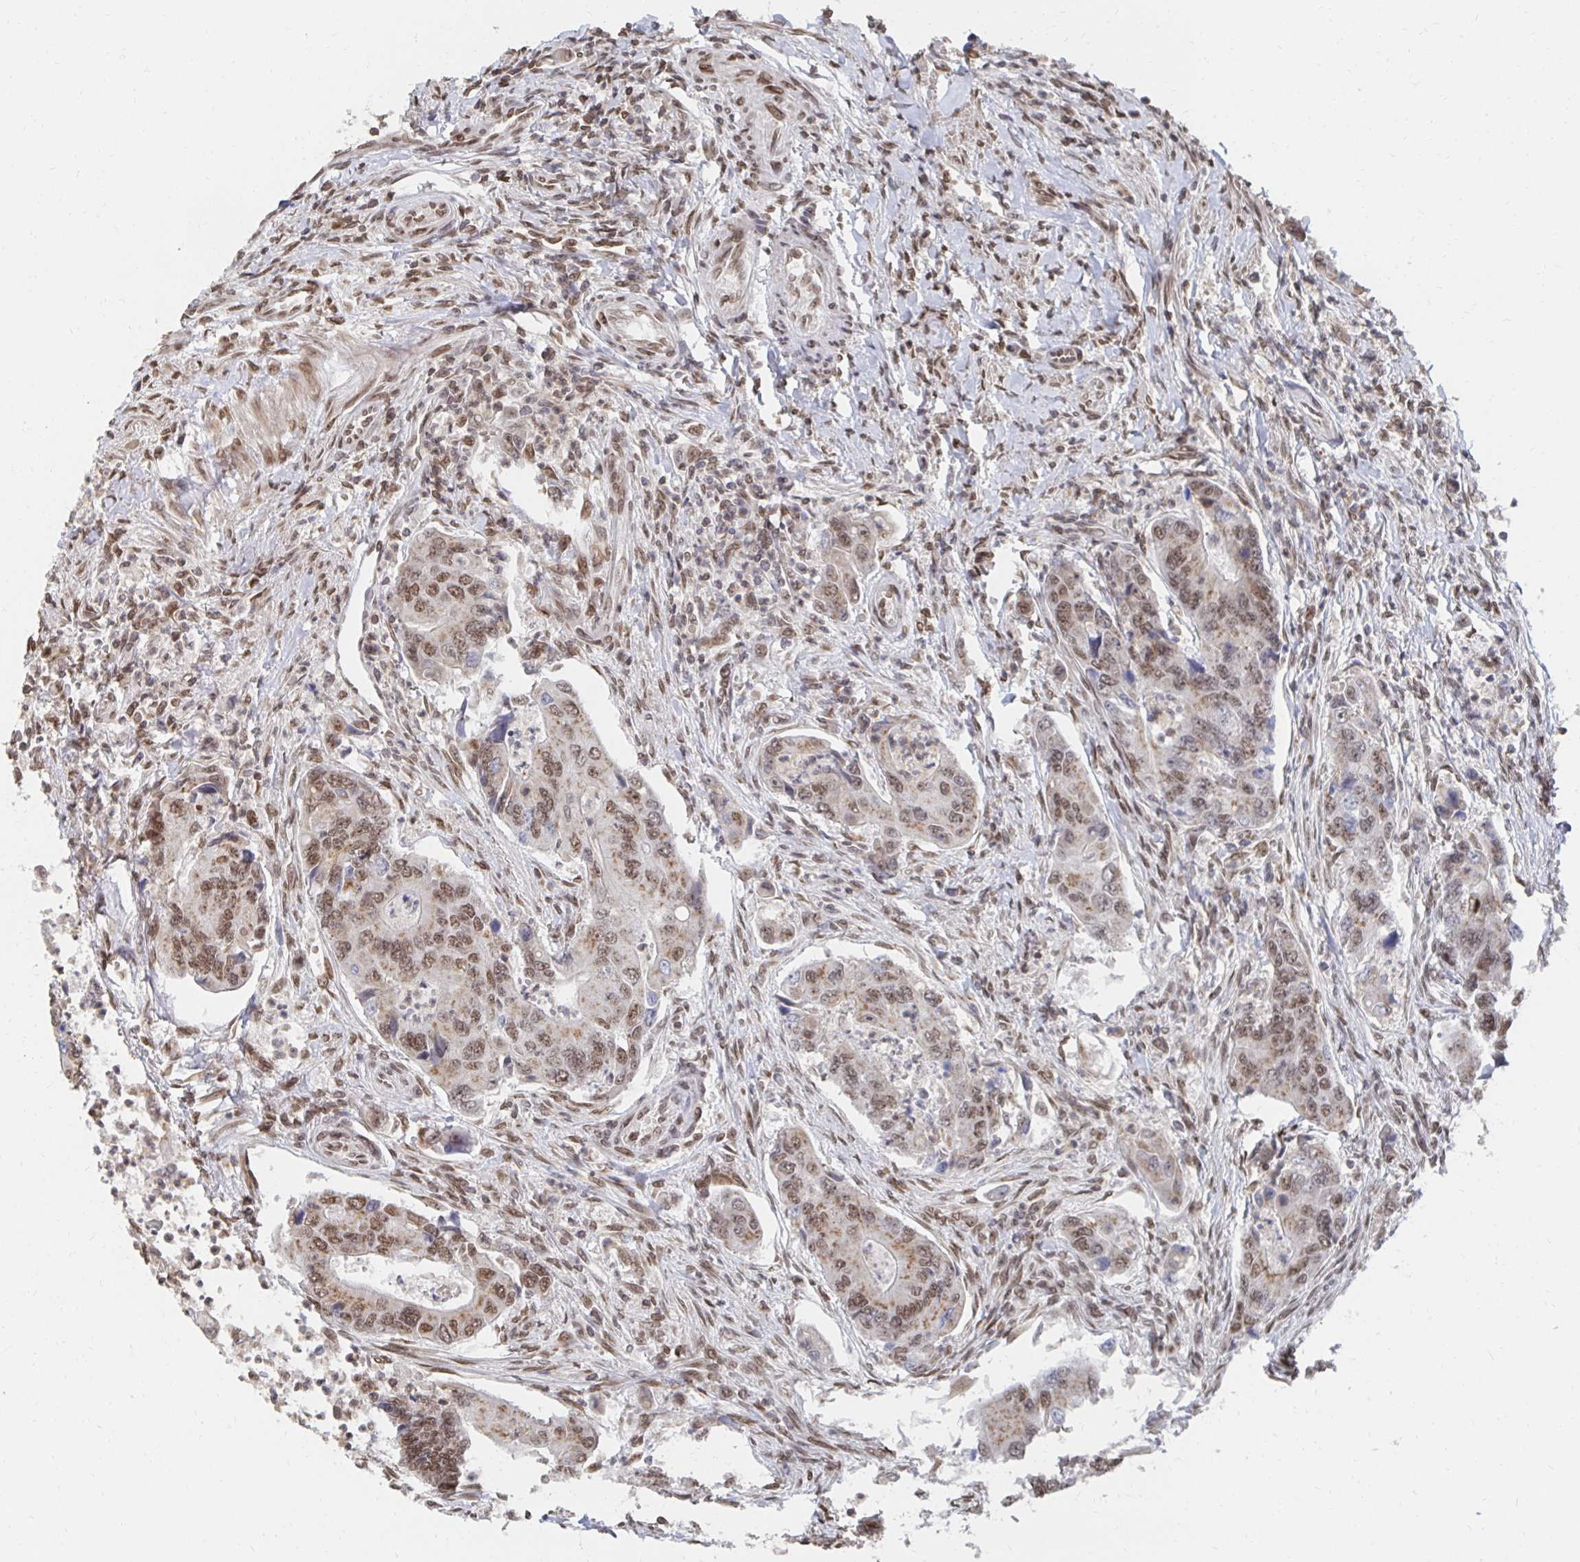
{"staining": {"intensity": "moderate", "quantity": ">75%", "location": "nuclear"}, "tissue": "colorectal cancer", "cell_type": "Tumor cells", "image_type": "cancer", "snomed": [{"axis": "morphology", "description": "Adenocarcinoma, NOS"}, {"axis": "topography", "description": "Colon"}], "caption": "A brown stain highlights moderate nuclear positivity of a protein in human adenocarcinoma (colorectal) tumor cells.", "gene": "GTF3C6", "patient": {"sex": "female", "age": 67}}